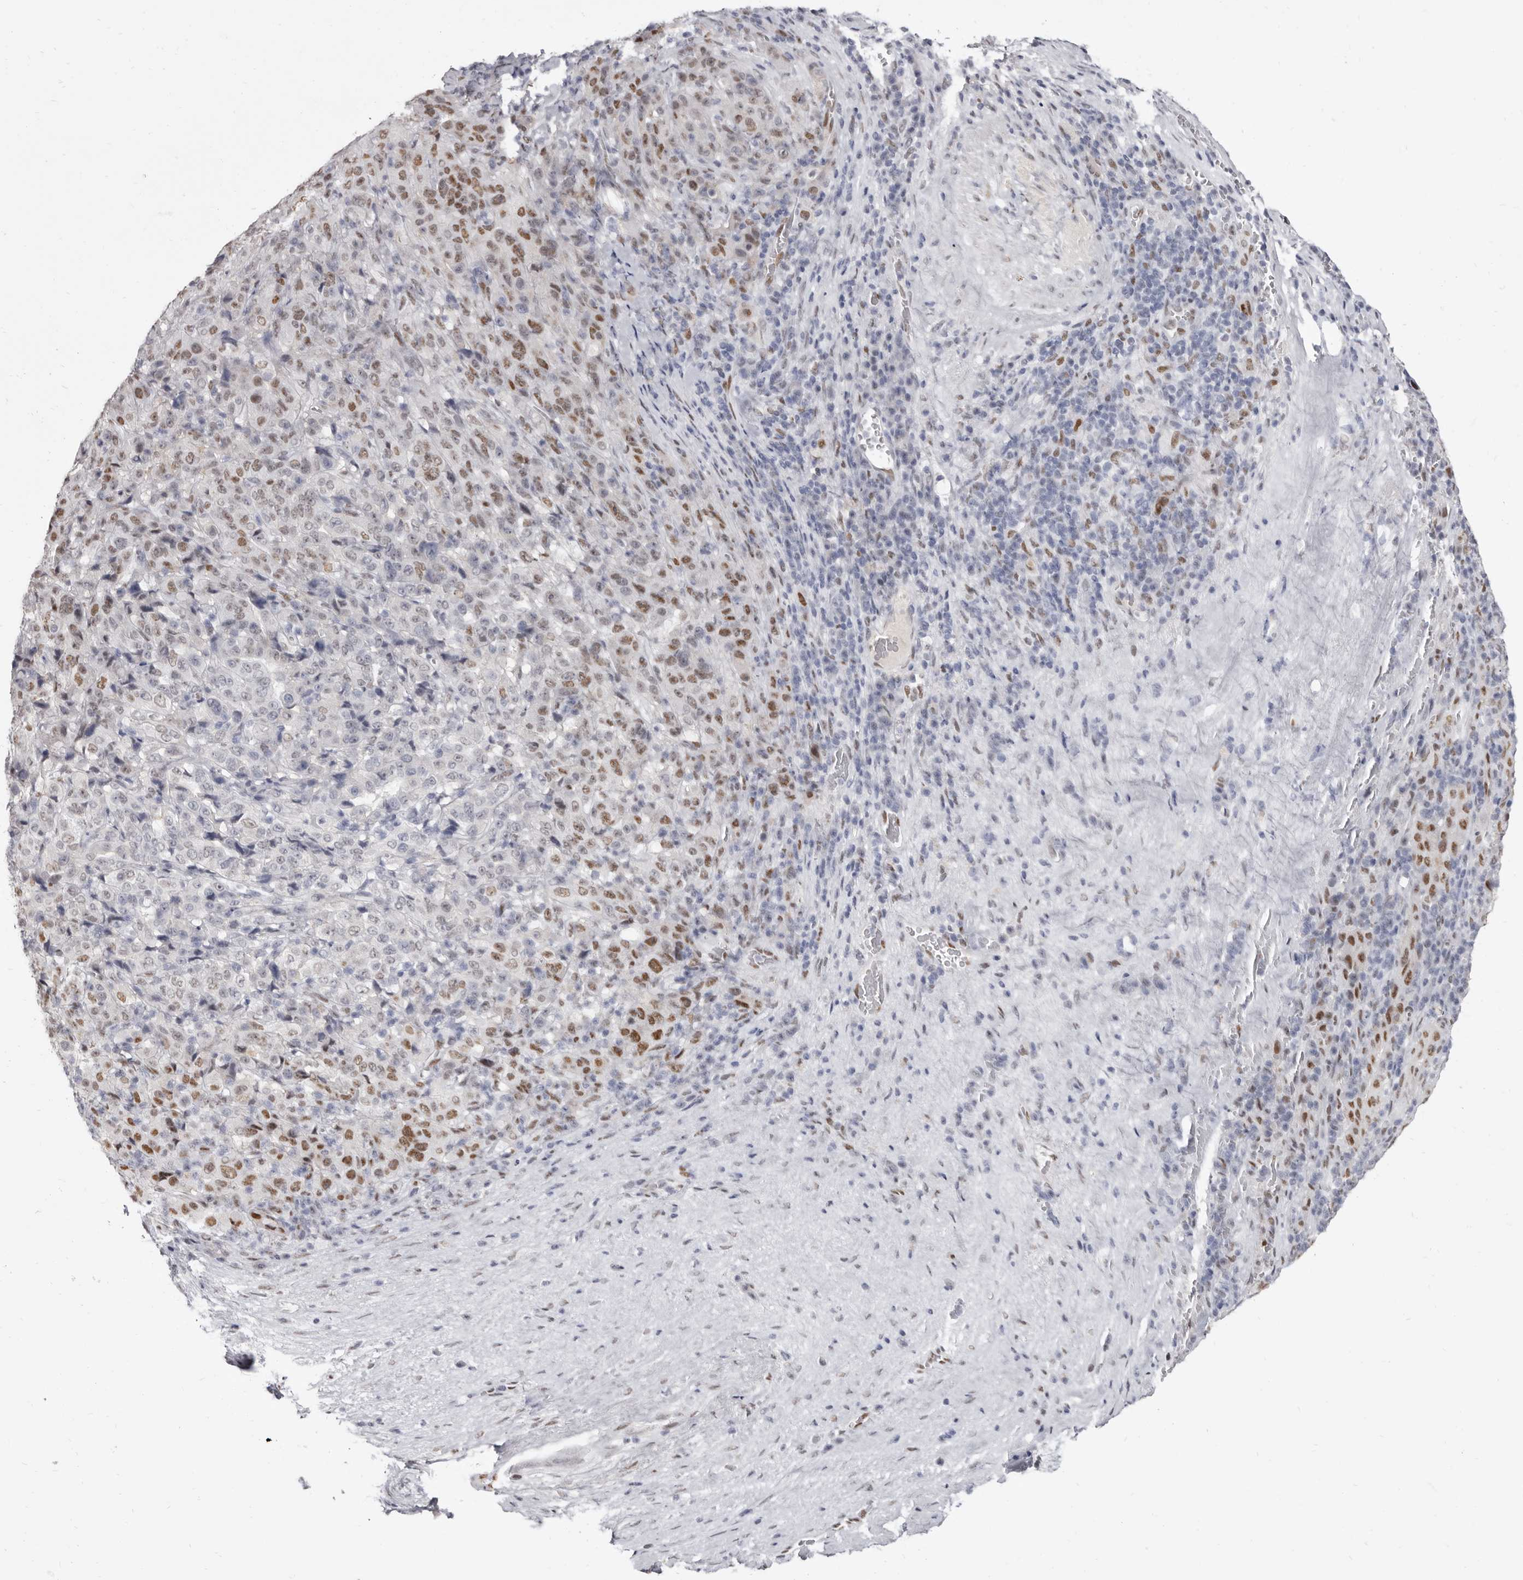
{"staining": {"intensity": "moderate", "quantity": "25%-75%", "location": "nuclear"}, "tissue": "pancreatic cancer", "cell_type": "Tumor cells", "image_type": "cancer", "snomed": [{"axis": "morphology", "description": "Adenocarcinoma, NOS"}, {"axis": "topography", "description": "Pancreas"}], "caption": "Immunohistochemical staining of pancreatic cancer demonstrates medium levels of moderate nuclear positivity in approximately 25%-75% of tumor cells.", "gene": "ZNF326", "patient": {"sex": "male", "age": 63}}